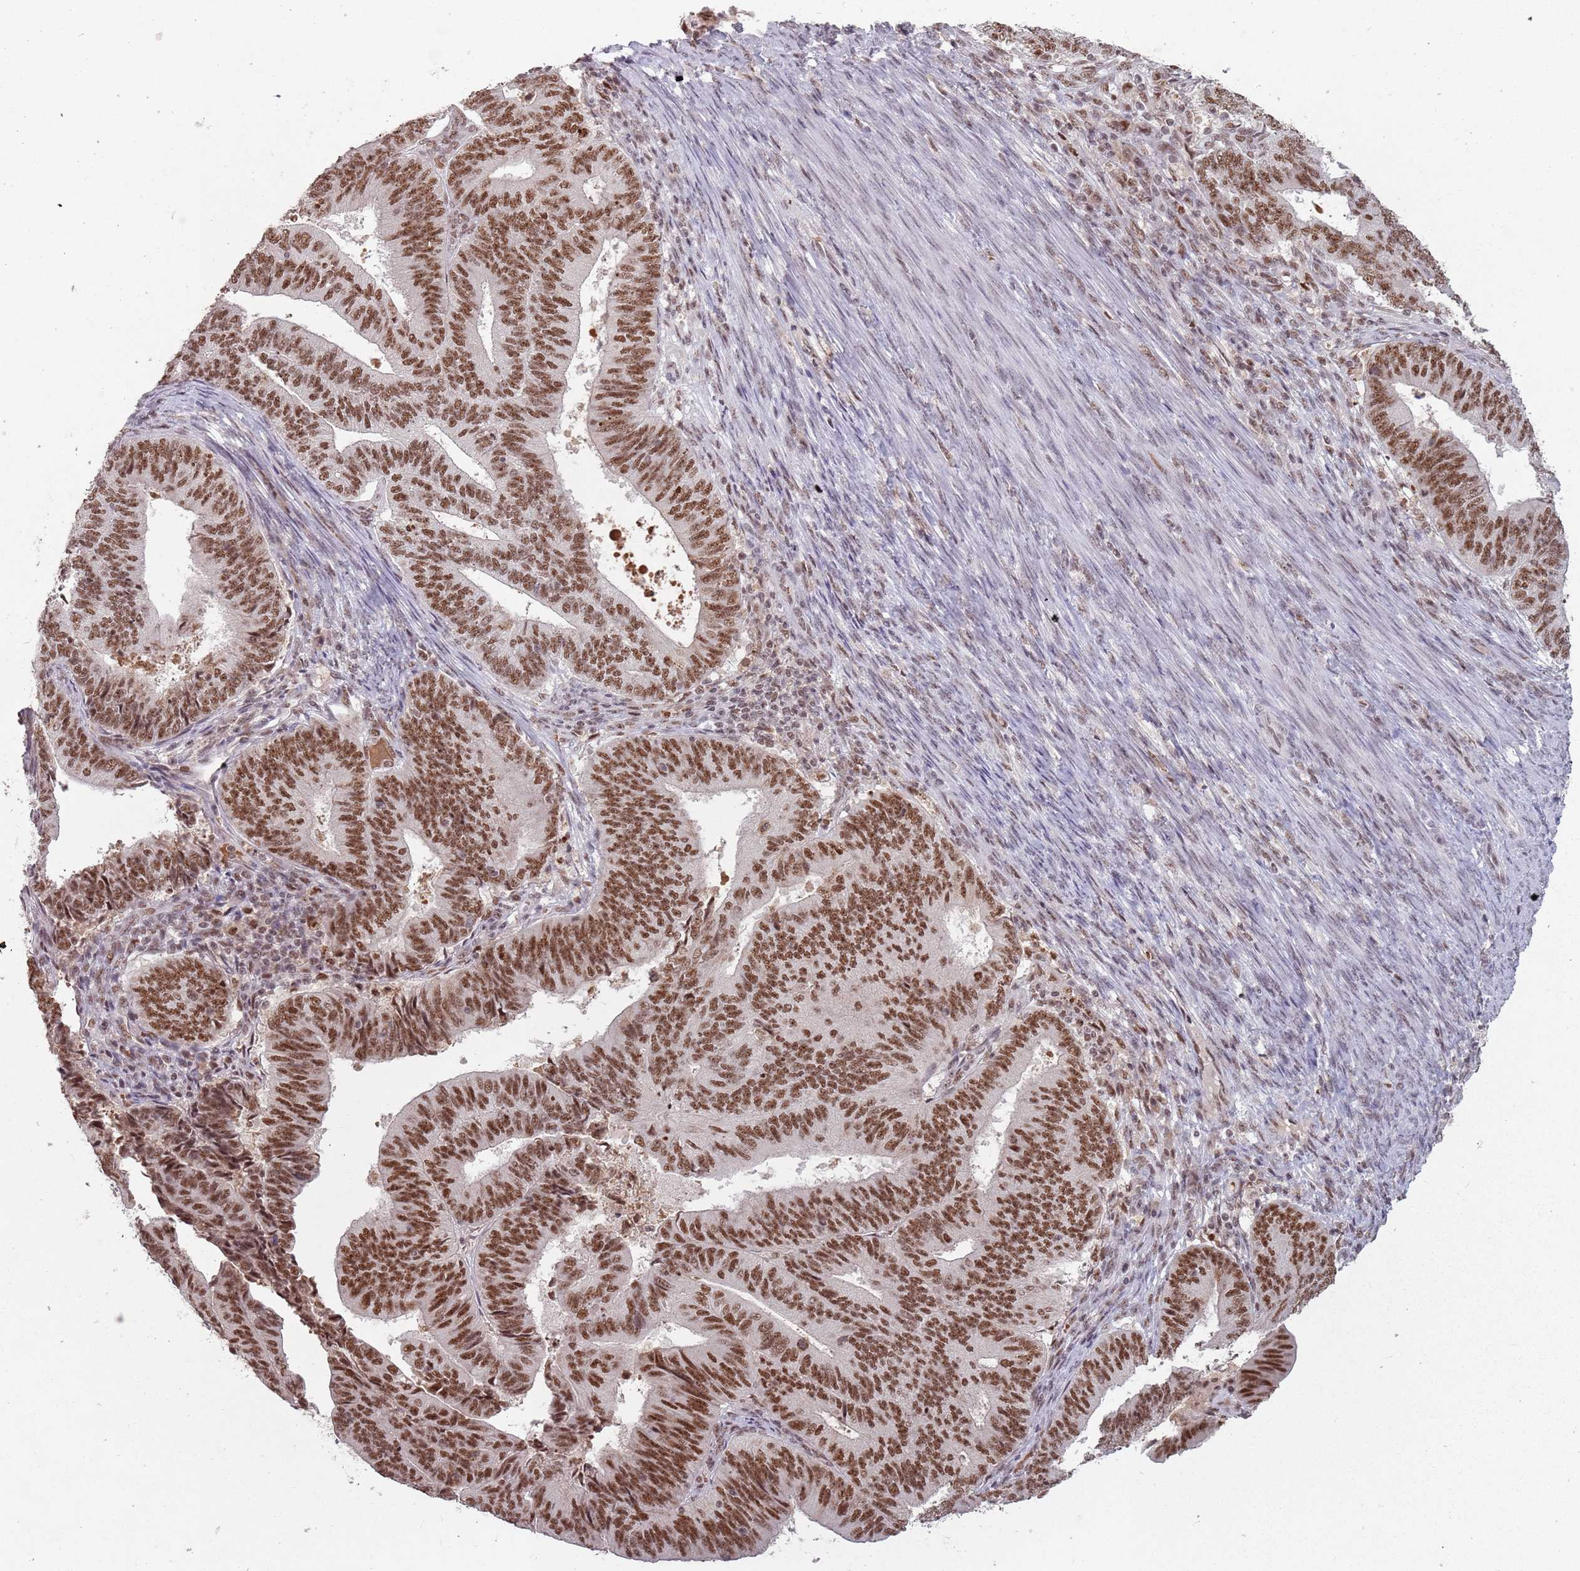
{"staining": {"intensity": "moderate", "quantity": ">75%", "location": "nuclear"}, "tissue": "endometrial cancer", "cell_type": "Tumor cells", "image_type": "cancer", "snomed": [{"axis": "morphology", "description": "Adenocarcinoma, NOS"}, {"axis": "topography", "description": "Endometrium"}], "caption": "Tumor cells exhibit medium levels of moderate nuclear expression in about >75% of cells in human endometrial cancer (adenocarcinoma). (DAB IHC, brown staining for protein, blue staining for nuclei).", "gene": "NCBP1", "patient": {"sex": "female", "age": 70}}